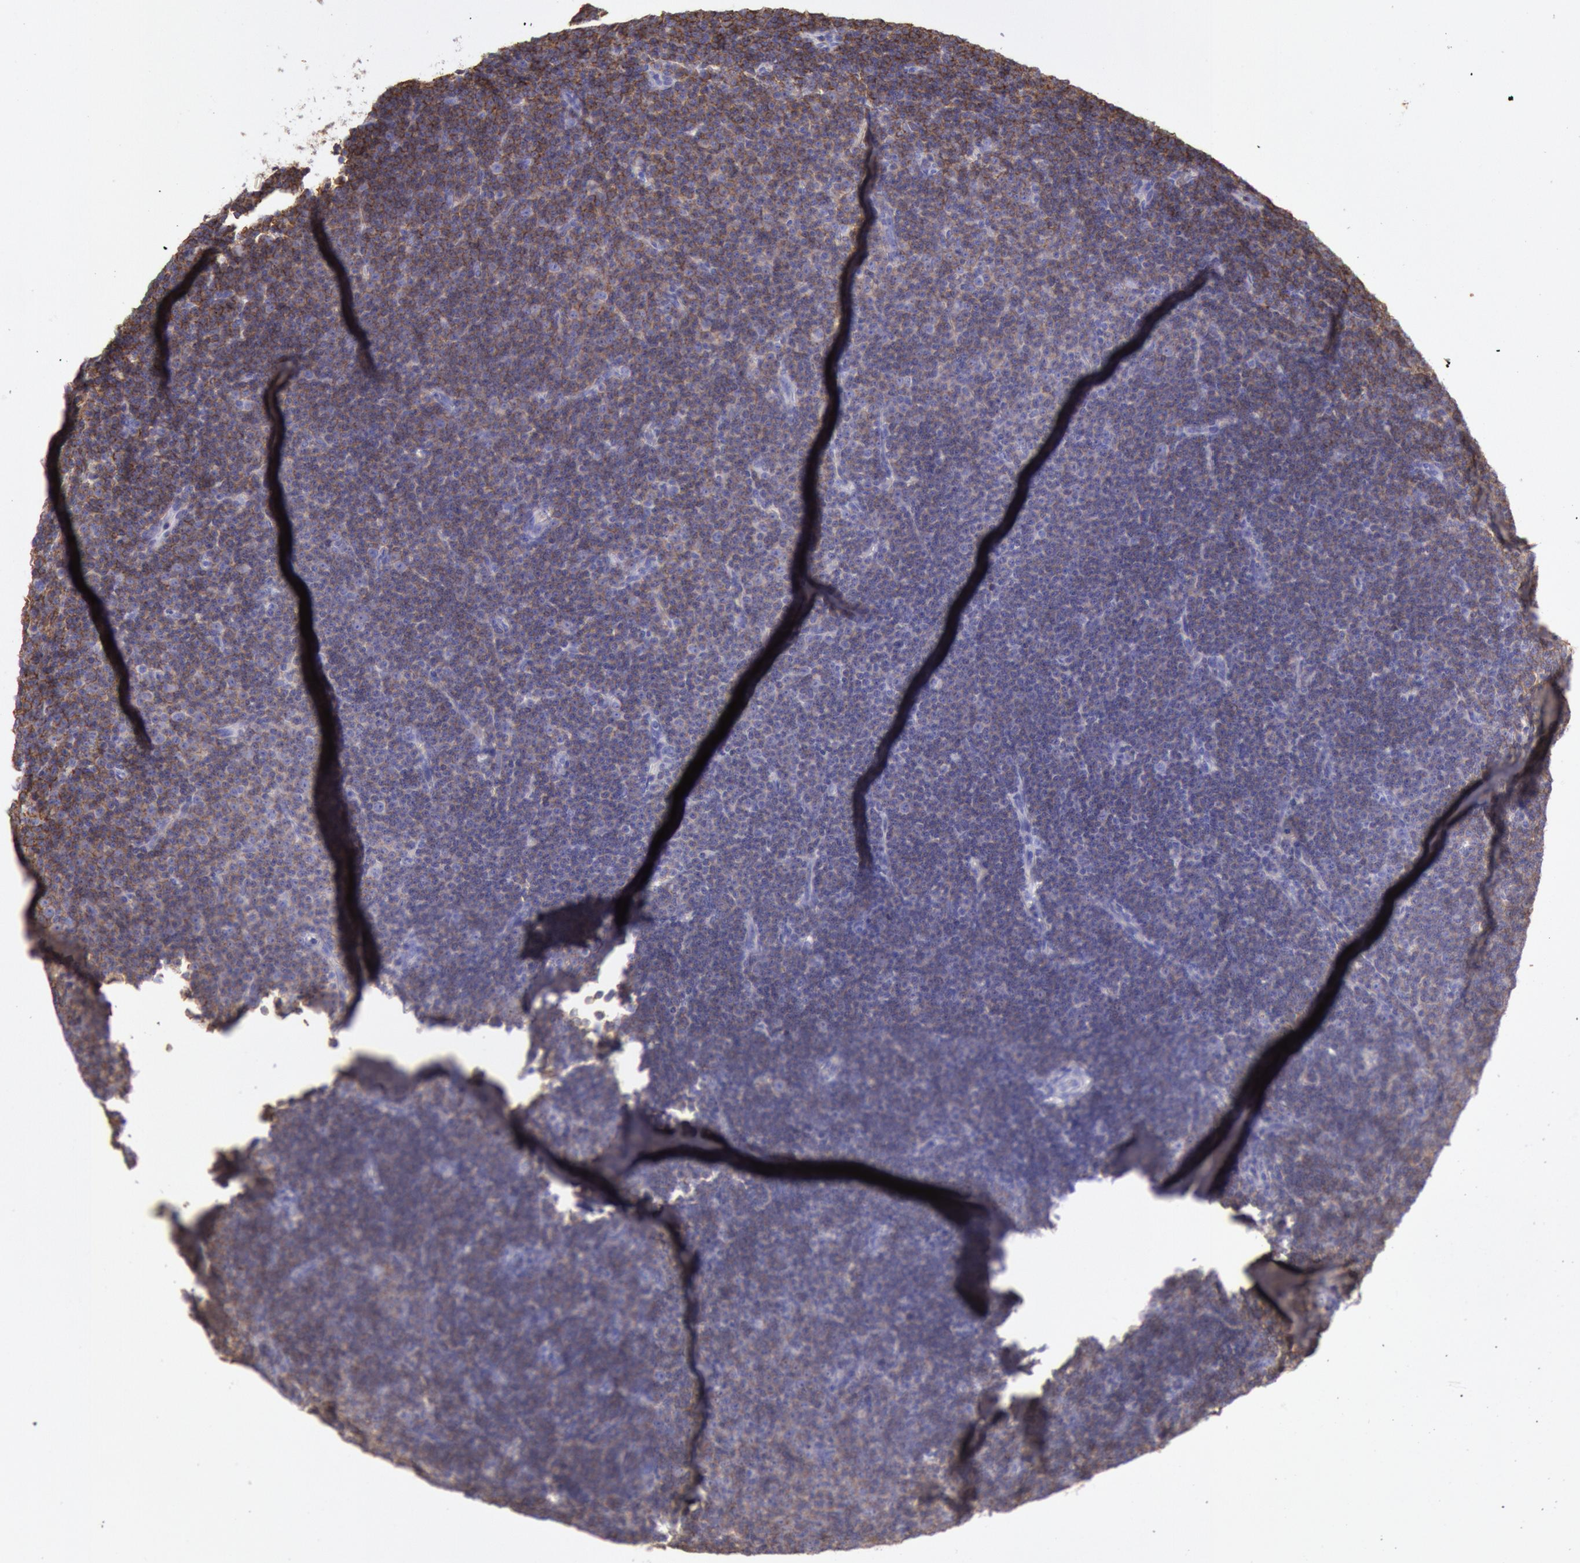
{"staining": {"intensity": "weak", "quantity": "<25%", "location": "cytoplasmic/membranous"}, "tissue": "lymphoma", "cell_type": "Tumor cells", "image_type": "cancer", "snomed": [{"axis": "morphology", "description": "Malignant lymphoma, non-Hodgkin's type, Low grade"}, {"axis": "topography", "description": "Lymph node"}], "caption": "Protein analysis of low-grade malignant lymphoma, non-Hodgkin's type demonstrates no significant staining in tumor cells.", "gene": "LYN", "patient": {"sex": "male", "age": 57}}